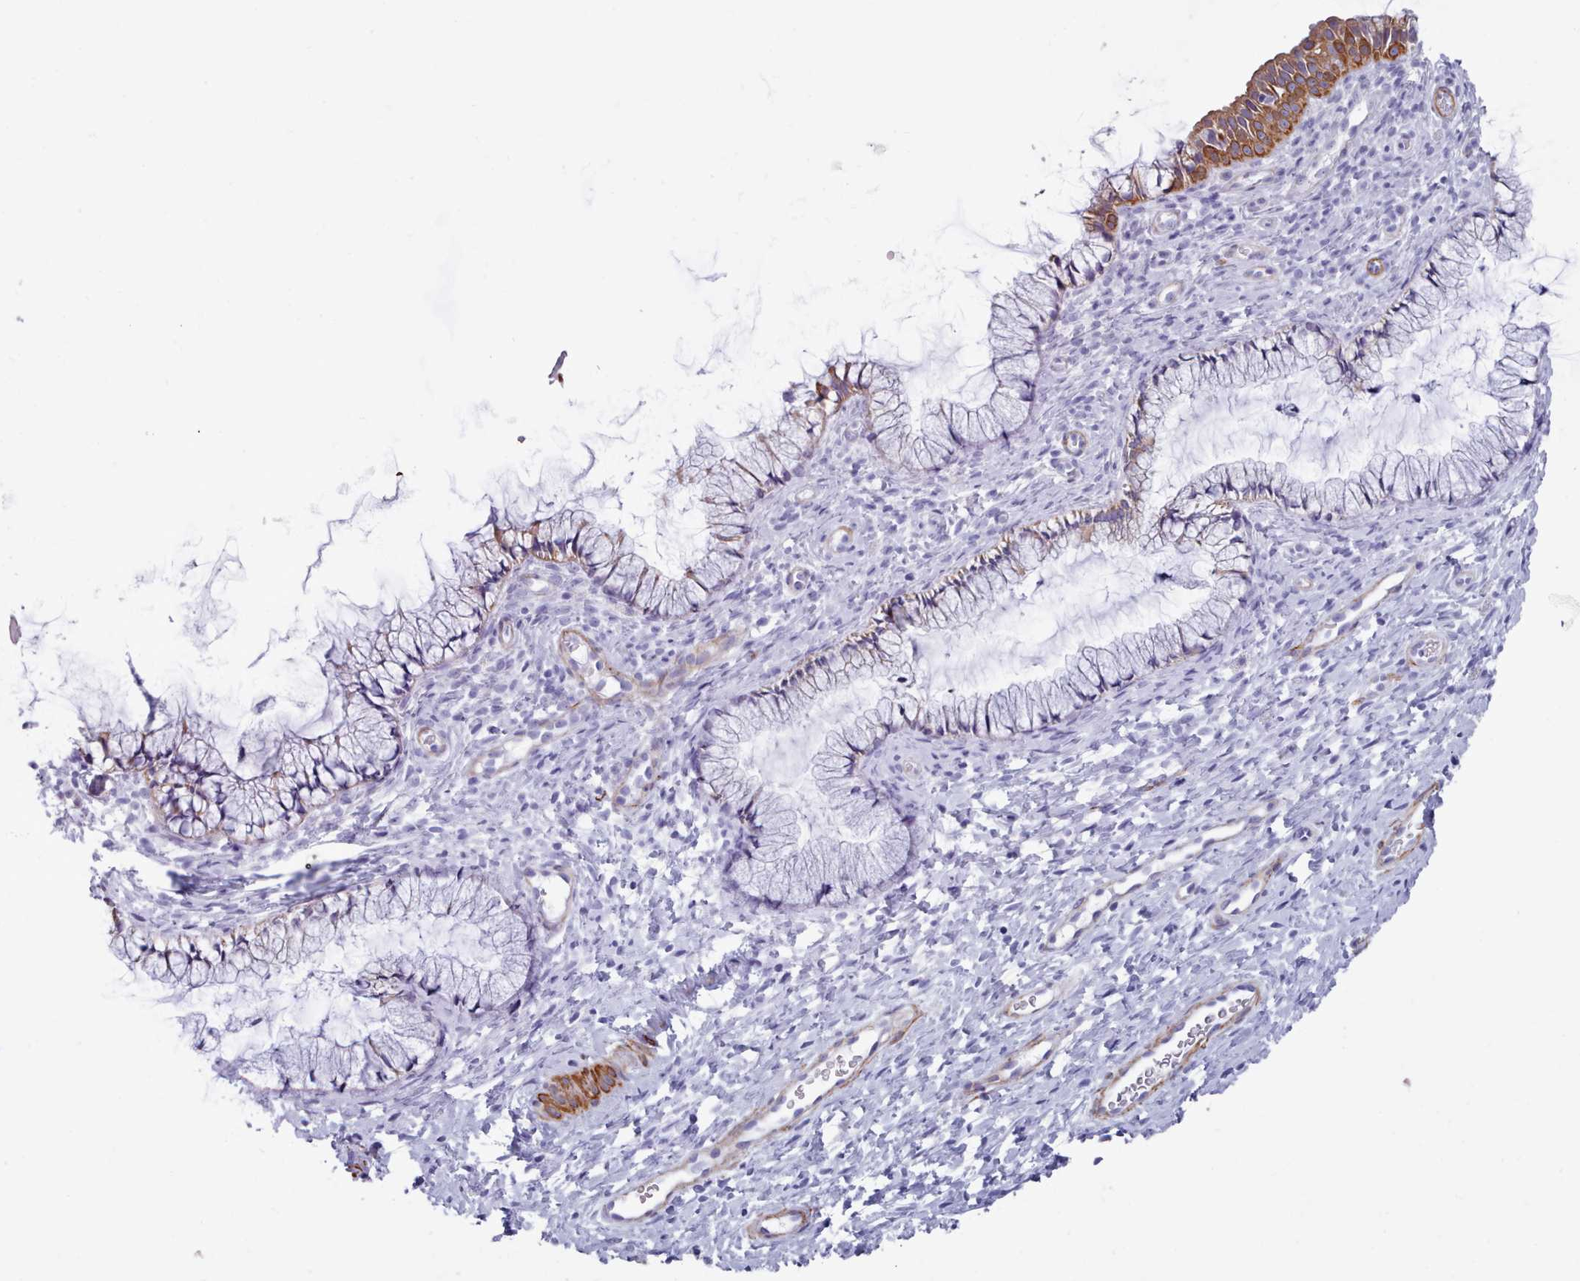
{"staining": {"intensity": "moderate", "quantity": "<25%", "location": "cytoplasmic/membranous"}, "tissue": "cervix", "cell_type": "Glandular cells", "image_type": "normal", "snomed": [{"axis": "morphology", "description": "Normal tissue, NOS"}, {"axis": "topography", "description": "Cervix"}], "caption": "Glandular cells demonstrate low levels of moderate cytoplasmic/membranous positivity in approximately <25% of cells in benign human cervix.", "gene": "FPGS", "patient": {"sex": "female", "age": 36}}